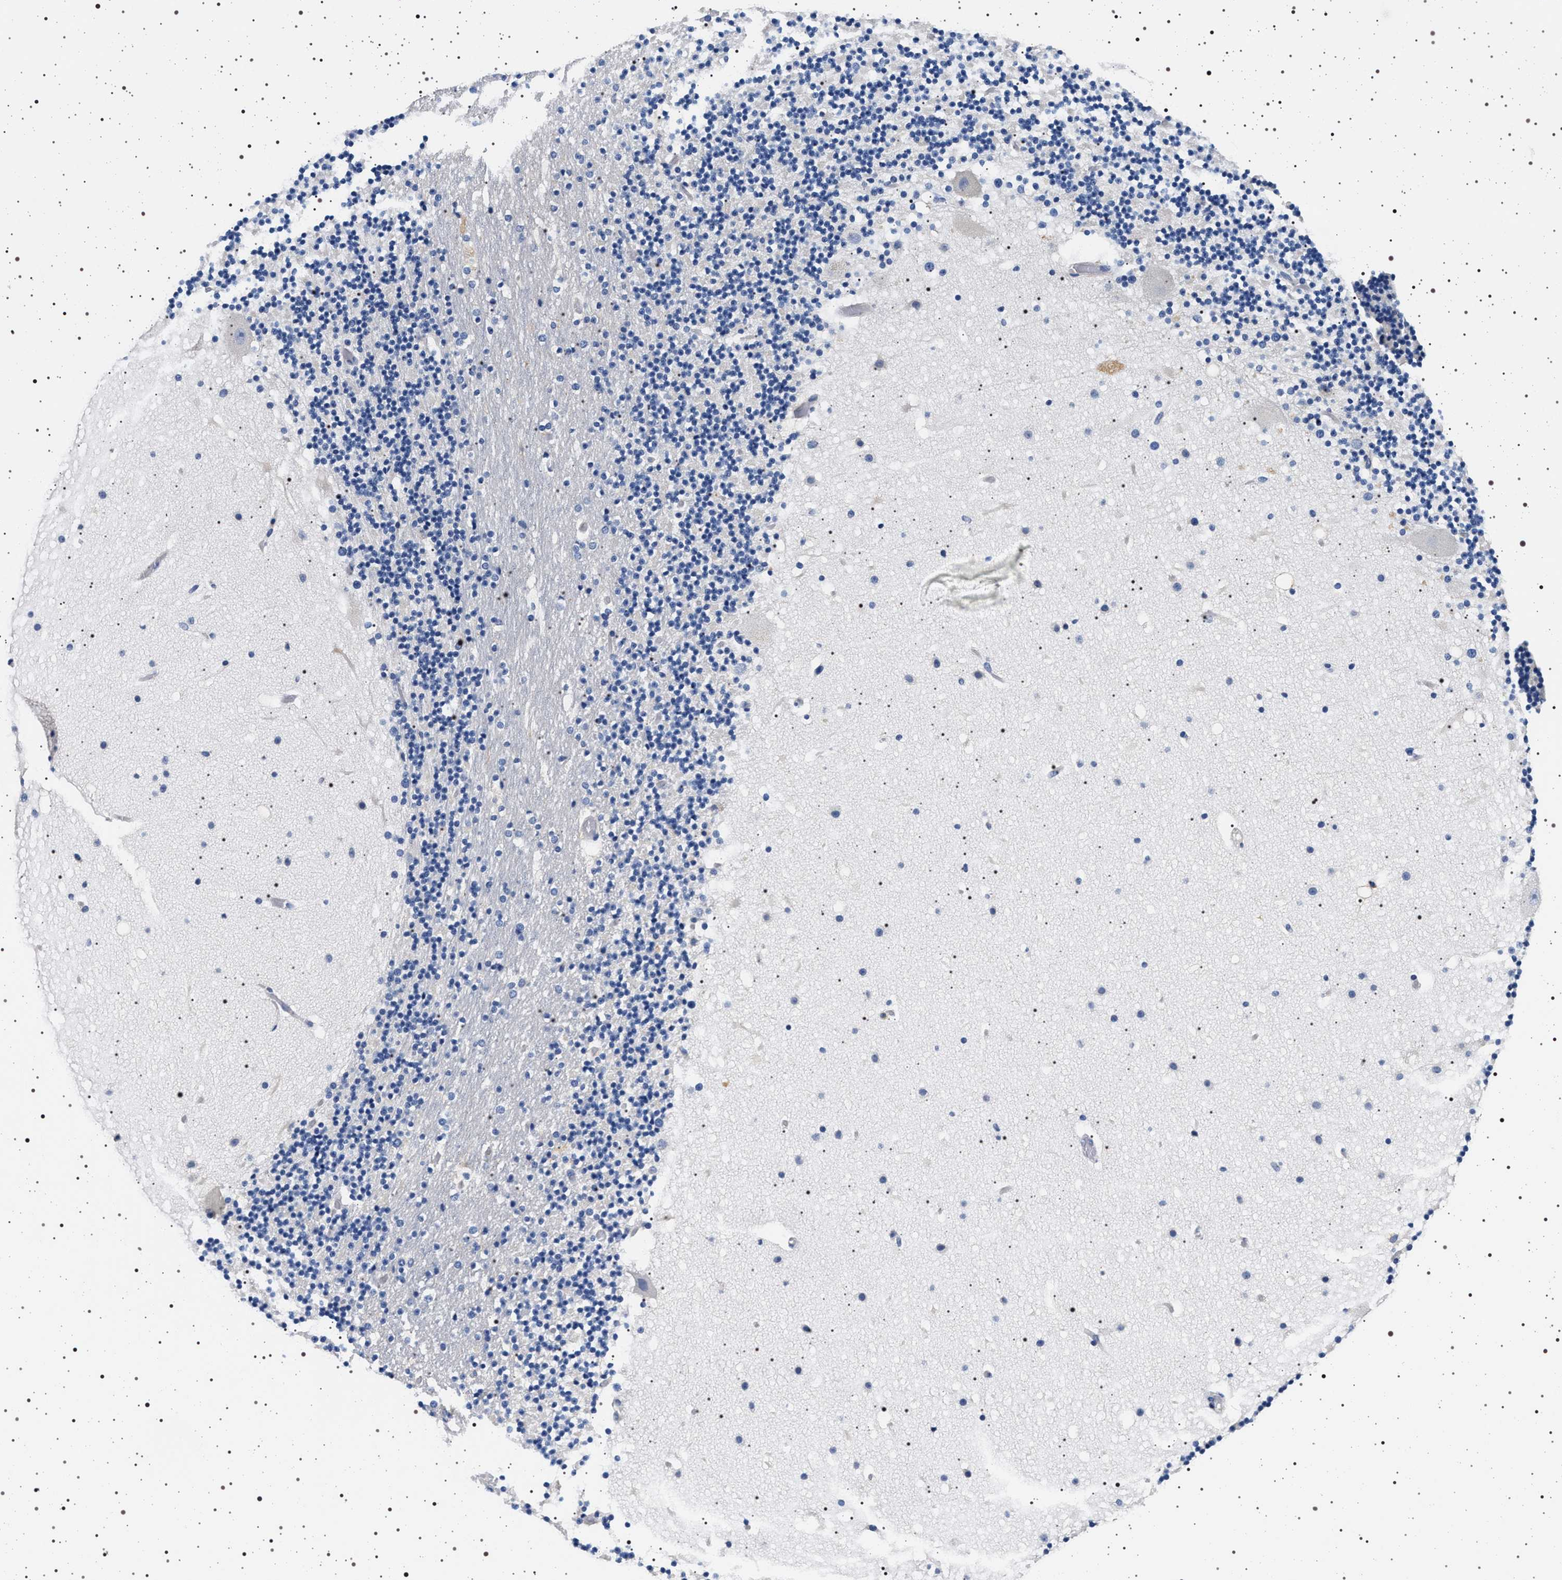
{"staining": {"intensity": "negative", "quantity": "none", "location": "none"}, "tissue": "cerebellum", "cell_type": "Cells in granular layer", "image_type": "normal", "snomed": [{"axis": "morphology", "description": "Normal tissue, NOS"}, {"axis": "topography", "description": "Cerebellum"}], "caption": "A high-resolution image shows IHC staining of normal cerebellum, which reveals no significant staining in cells in granular layer.", "gene": "HSD17B1", "patient": {"sex": "male", "age": 57}}